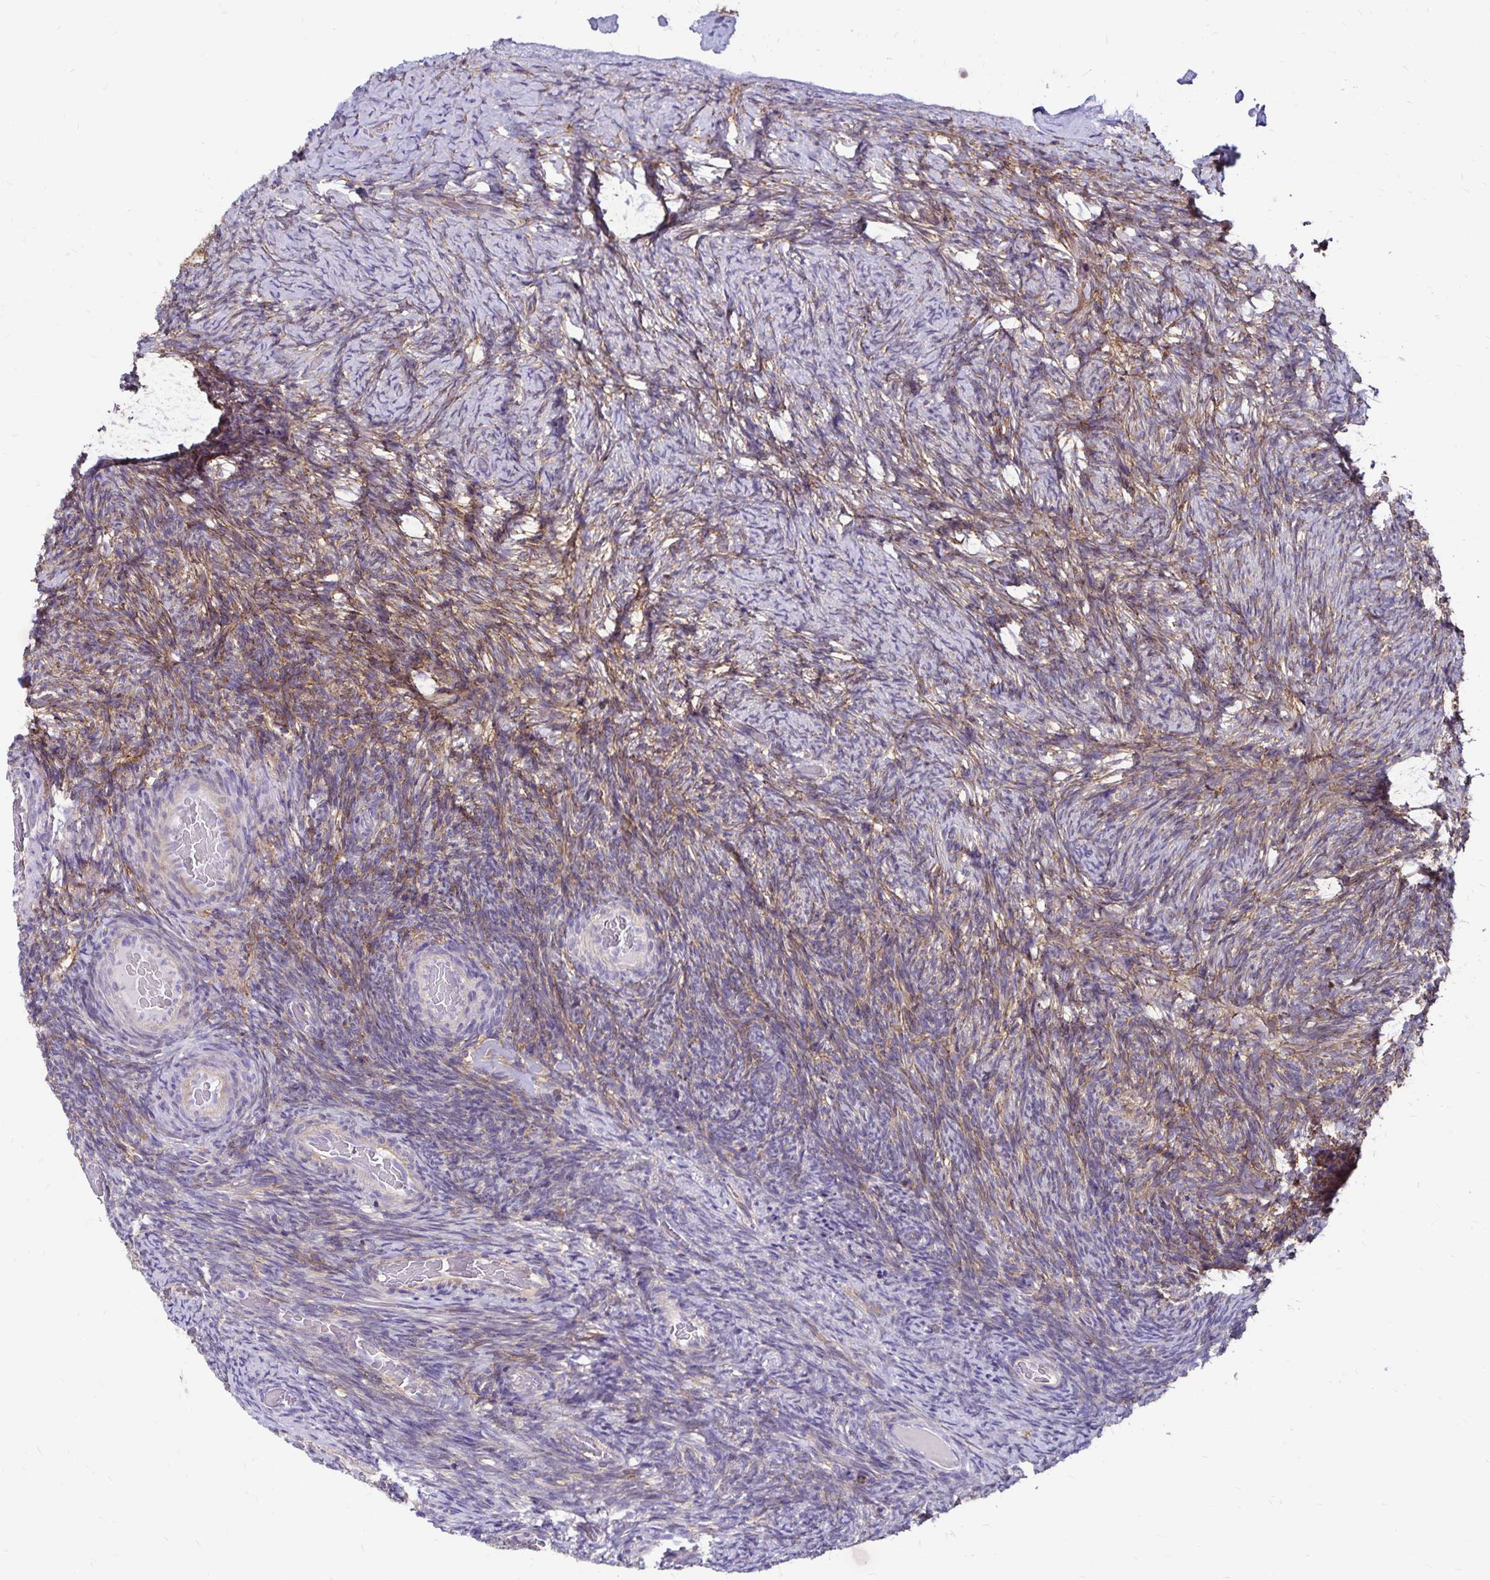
{"staining": {"intensity": "weak", "quantity": "25%-75%", "location": "cytoplasmic/membranous"}, "tissue": "ovary", "cell_type": "Ovarian stroma cells", "image_type": "normal", "snomed": [{"axis": "morphology", "description": "Normal tissue, NOS"}, {"axis": "topography", "description": "Ovary"}], "caption": "Ovary stained with DAB (3,3'-diaminobenzidine) IHC displays low levels of weak cytoplasmic/membranous positivity in about 25%-75% of ovarian stroma cells. (brown staining indicates protein expression, while blue staining denotes nuclei).", "gene": "TNS3", "patient": {"sex": "female", "age": 34}}